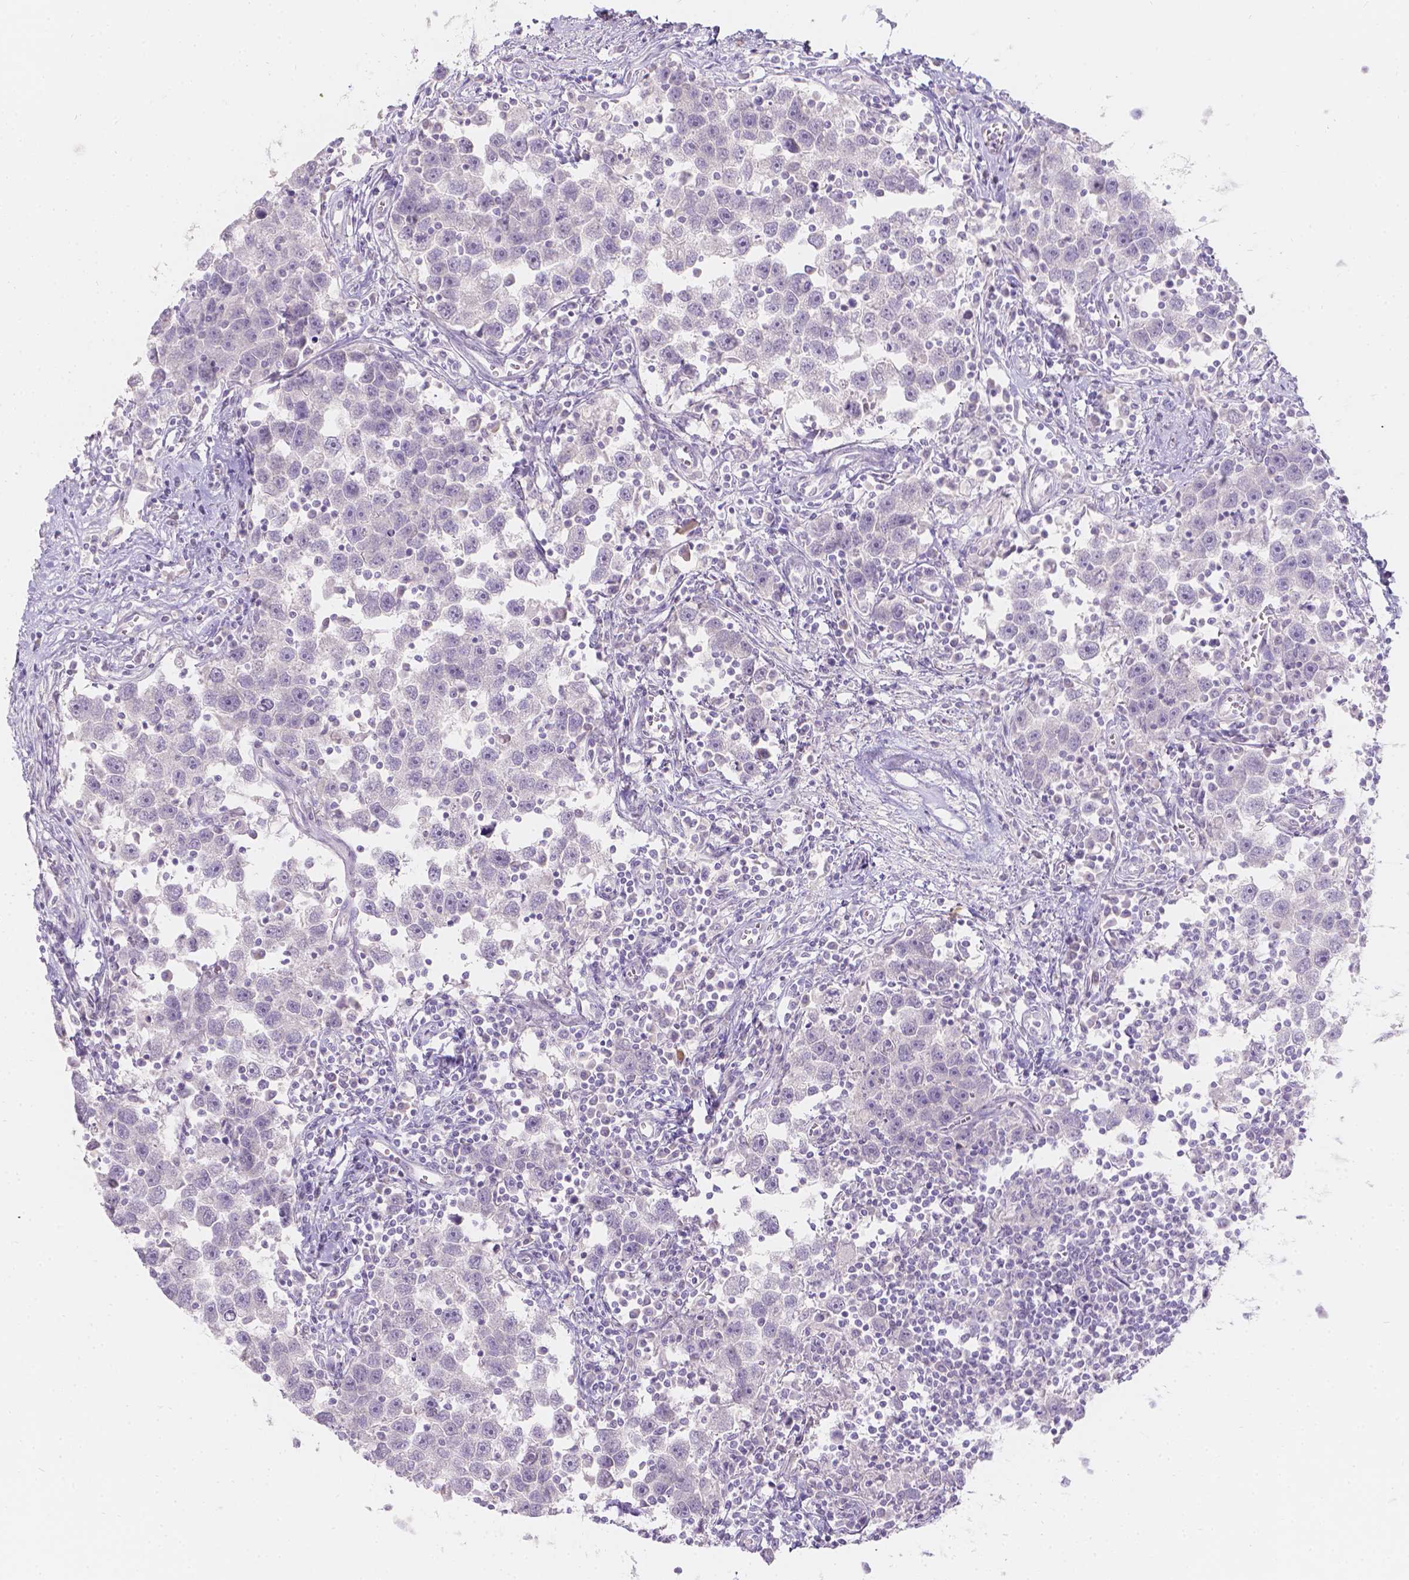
{"staining": {"intensity": "negative", "quantity": "none", "location": "none"}, "tissue": "testis cancer", "cell_type": "Tumor cells", "image_type": "cancer", "snomed": [{"axis": "morphology", "description": "Seminoma, NOS"}, {"axis": "topography", "description": "Testis"}], "caption": "Protein analysis of seminoma (testis) displays no significant positivity in tumor cells.", "gene": "HTN3", "patient": {"sex": "male", "age": 30}}